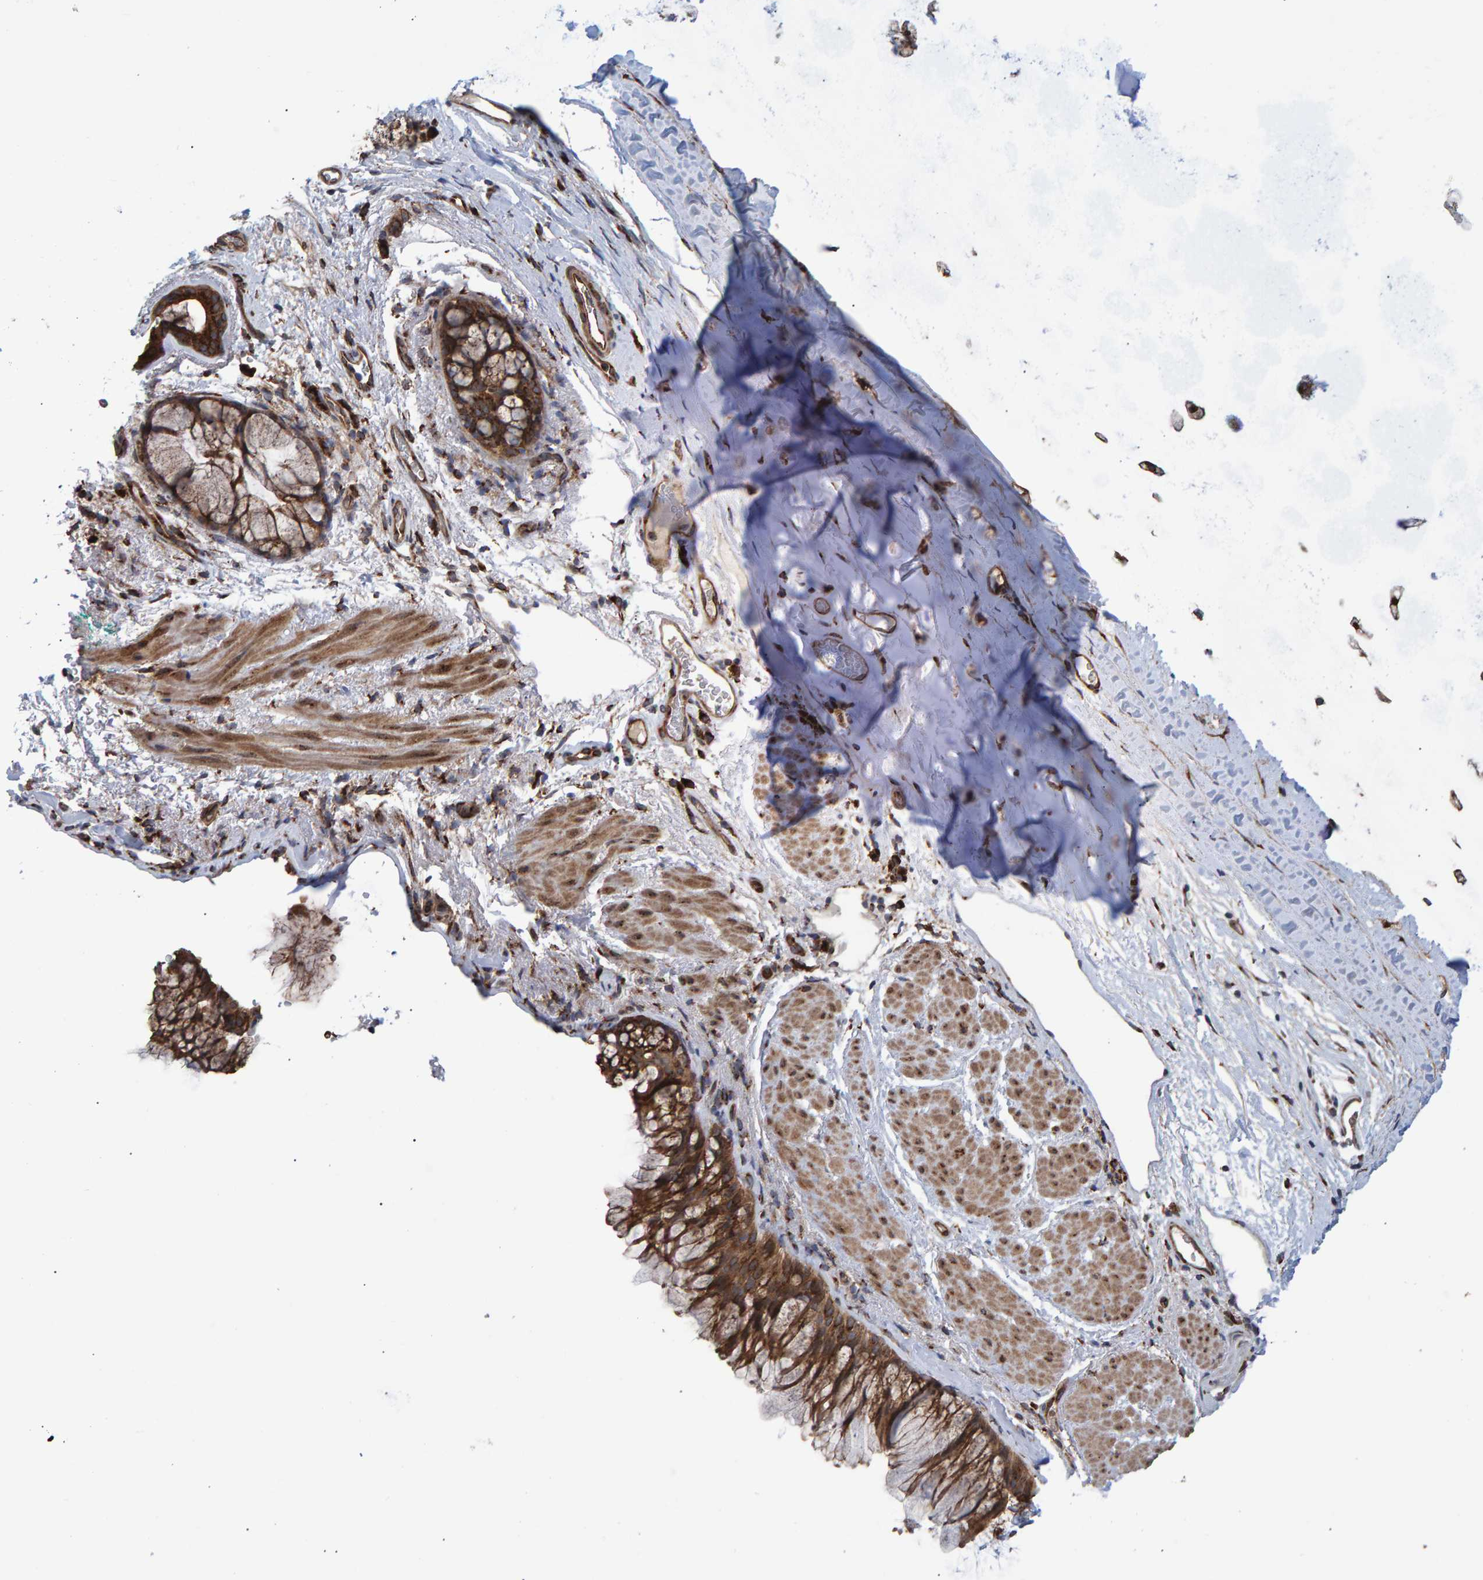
{"staining": {"intensity": "moderate", "quantity": ">75%", "location": "cytoplasmic/membranous"}, "tissue": "bronchus", "cell_type": "Respiratory epithelial cells", "image_type": "normal", "snomed": [{"axis": "morphology", "description": "Normal tissue, NOS"}, {"axis": "topography", "description": "Cartilage tissue"}, {"axis": "topography", "description": "Bronchus"}], "caption": "DAB immunohistochemical staining of benign human bronchus demonstrates moderate cytoplasmic/membranous protein staining in about >75% of respiratory epithelial cells.", "gene": "FAM117A", "patient": {"sex": "female", "age": 53}}